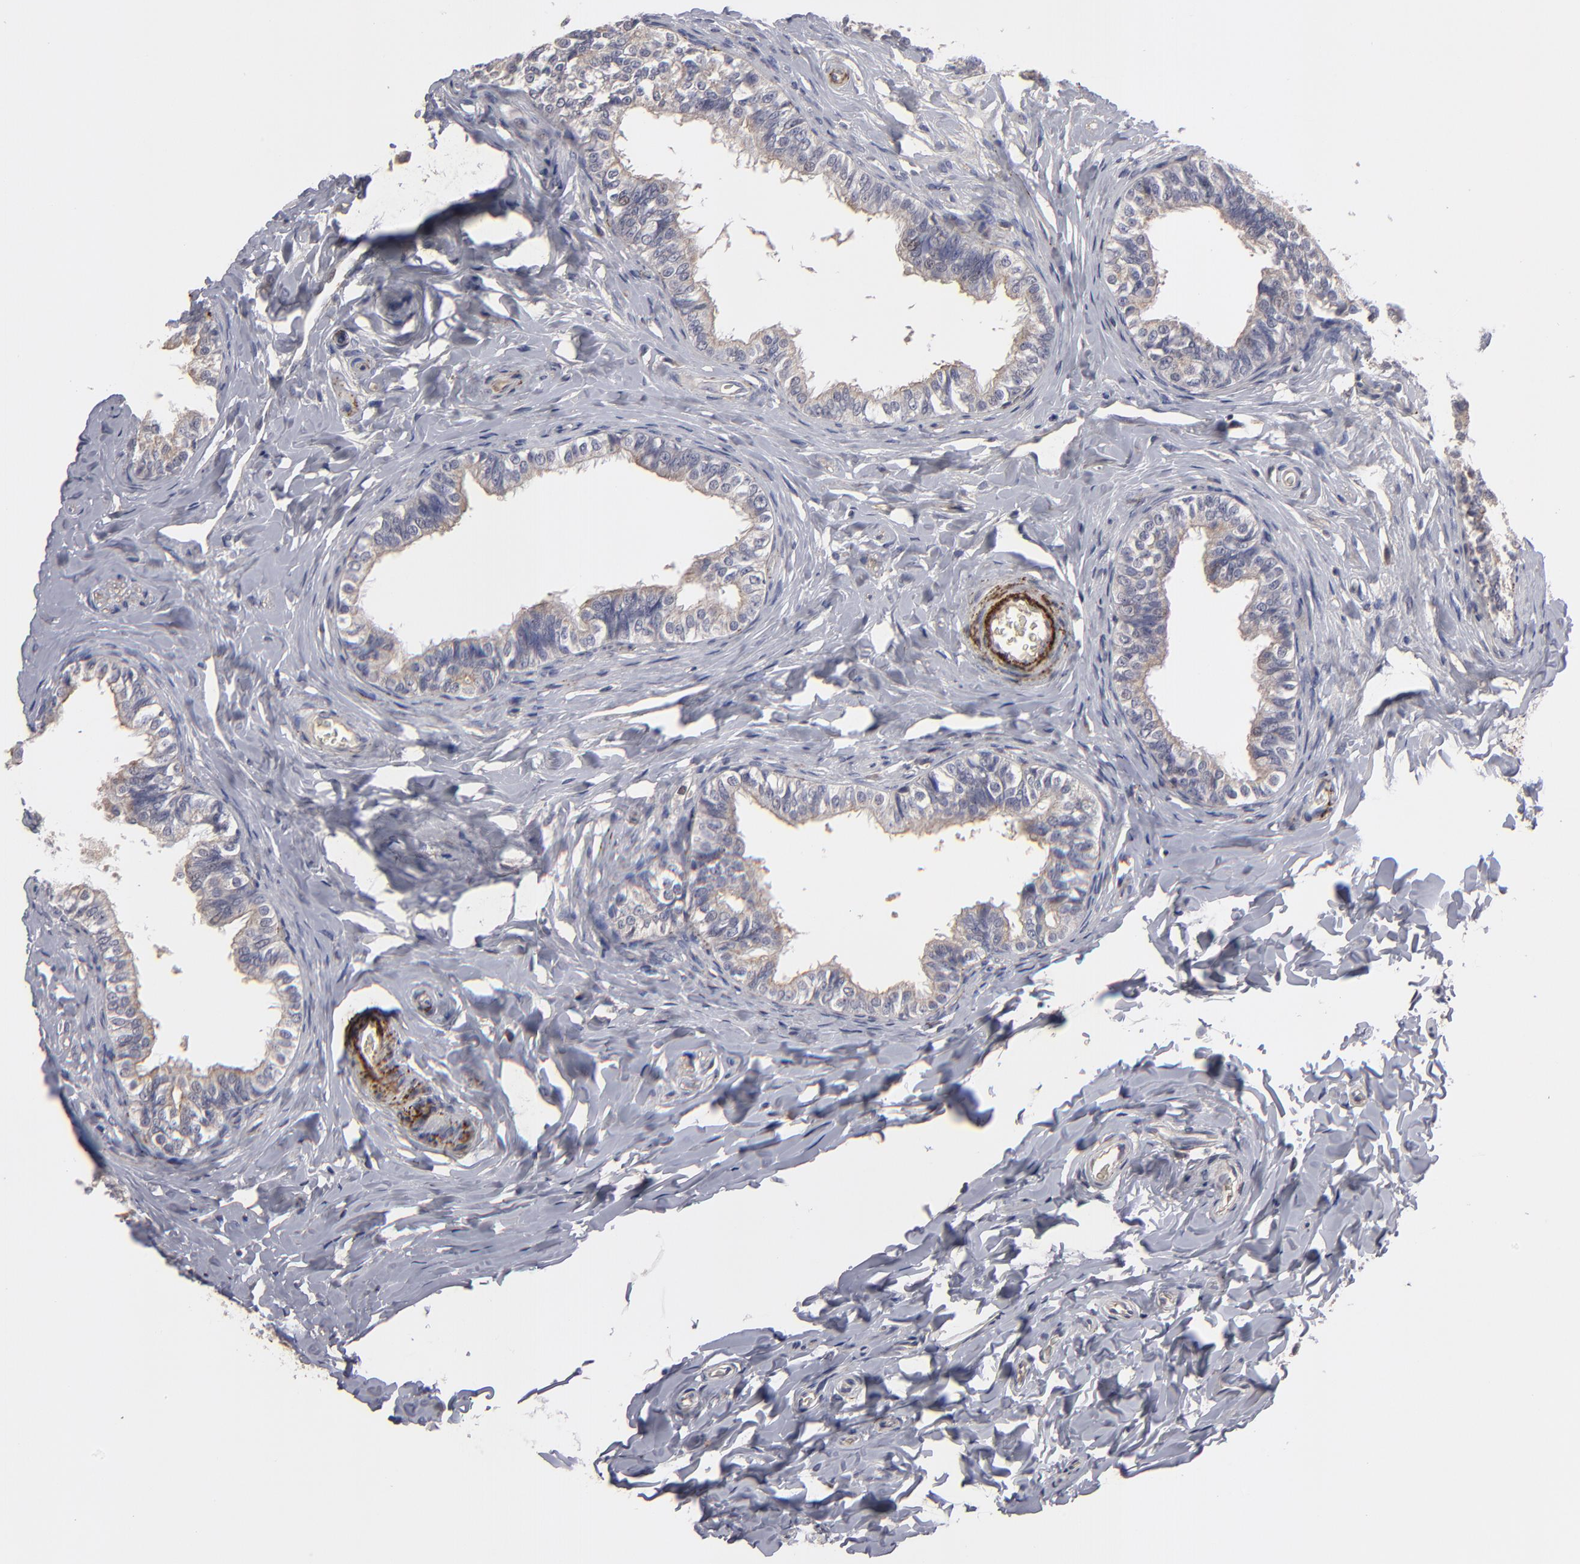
{"staining": {"intensity": "moderate", "quantity": "25%-75%", "location": "cytoplasmic/membranous"}, "tissue": "epididymis", "cell_type": "Glandular cells", "image_type": "normal", "snomed": [{"axis": "morphology", "description": "Normal tissue, NOS"}, {"axis": "topography", "description": "Soft tissue"}, {"axis": "topography", "description": "Epididymis"}], "caption": "Glandular cells display moderate cytoplasmic/membranous staining in about 25%-75% of cells in benign epididymis.", "gene": "GPM6B", "patient": {"sex": "male", "age": 26}}